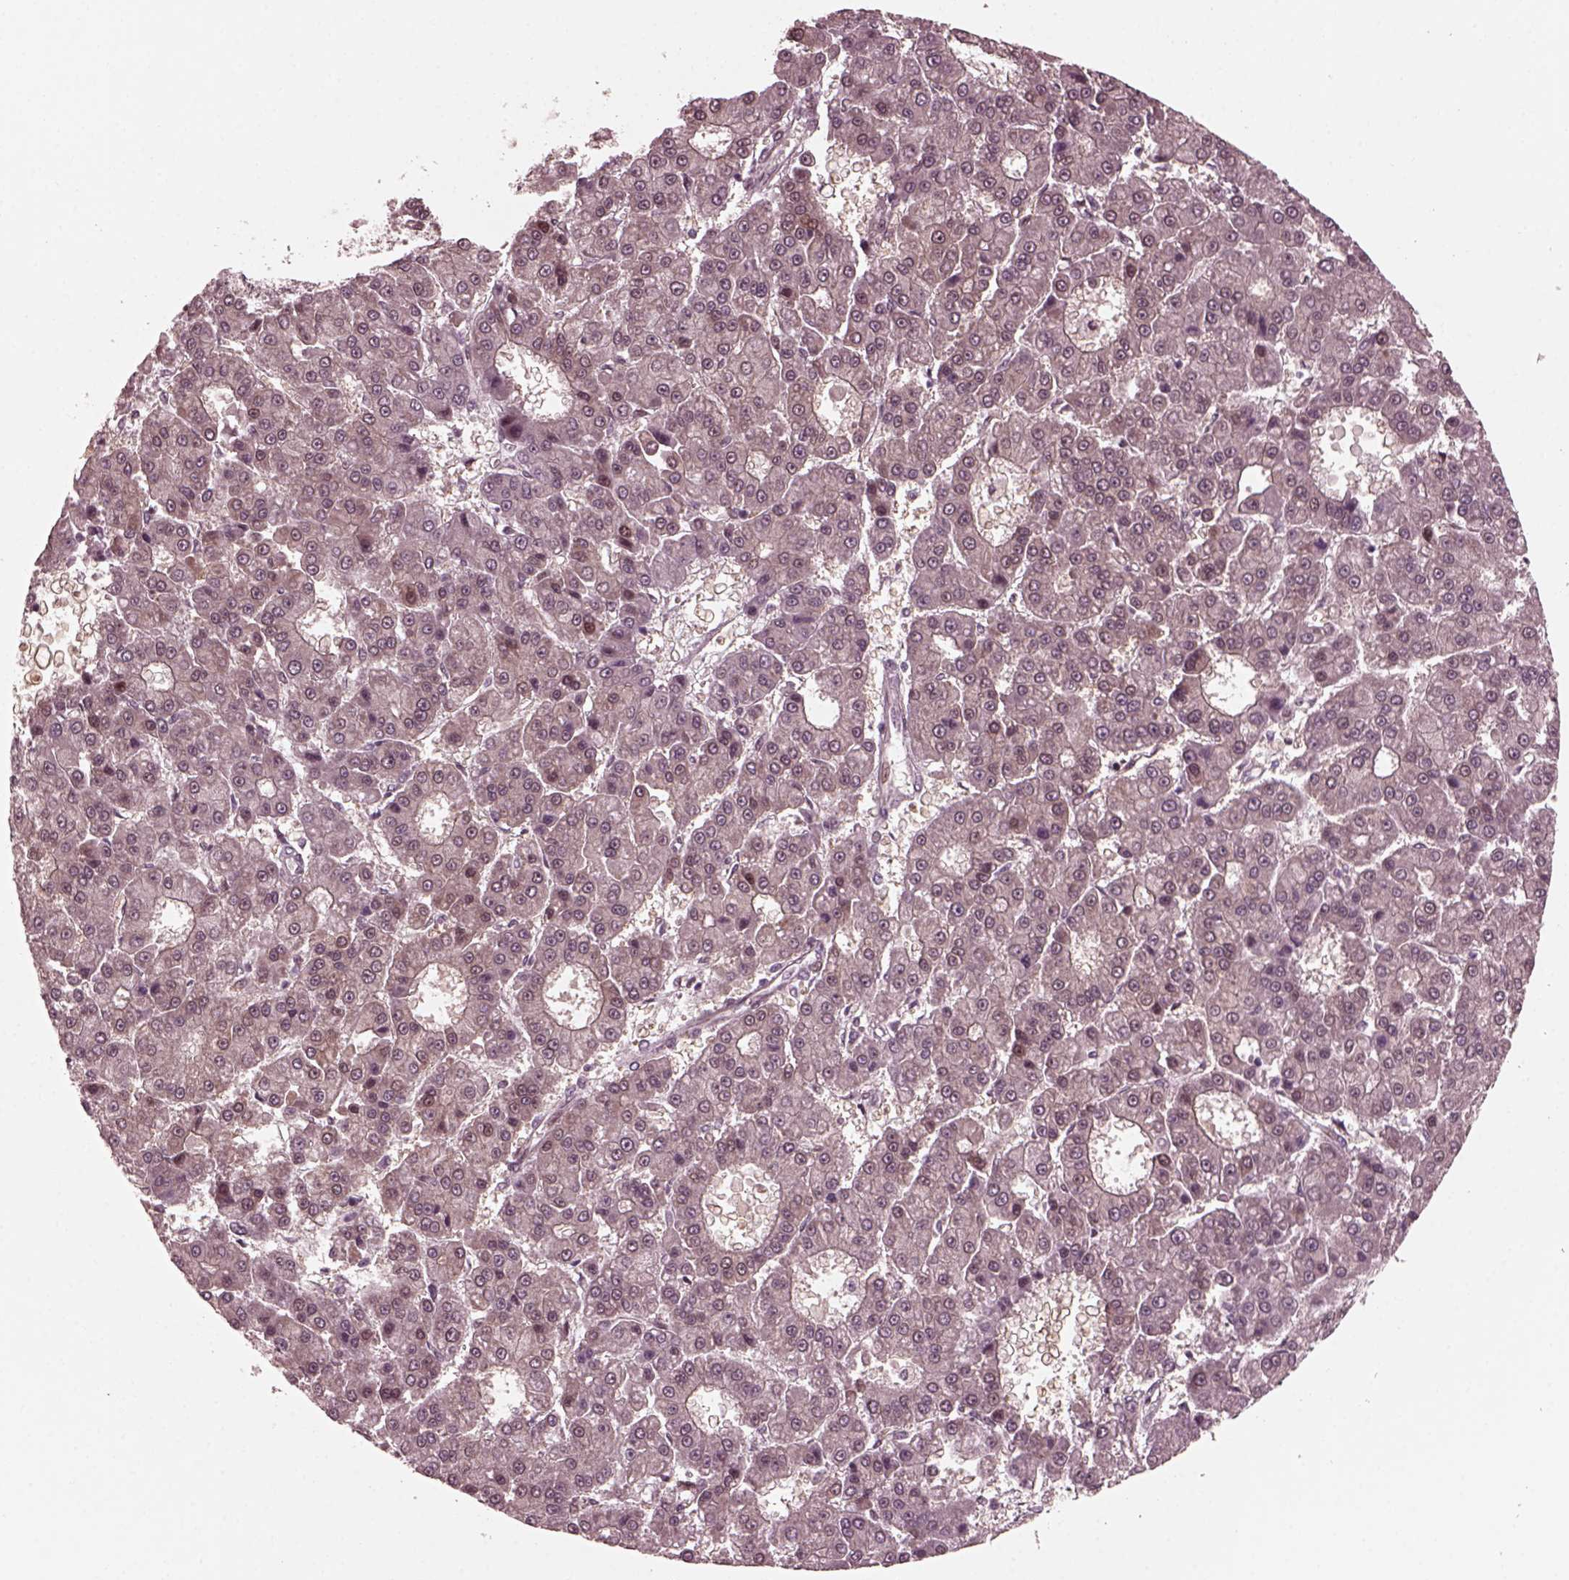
{"staining": {"intensity": "negative", "quantity": "none", "location": "none"}, "tissue": "liver cancer", "cell_type": "Tumor cells", "image_type": "cancer", "snomed": [{"axis": "morphology", "description": "Carcinoma, Hepatocellular, NOS"}, {"axis": "topography", "description": "Liver"}], "caption": "IHC histopathology image of neoplastic tissue: liver cancer stained with DAB (3,3'-diaminobenzidine) shows no significant protein staining in tumor cells.", "gene": "TRIB3", "patient": {"sex": "male", "age": 70}}